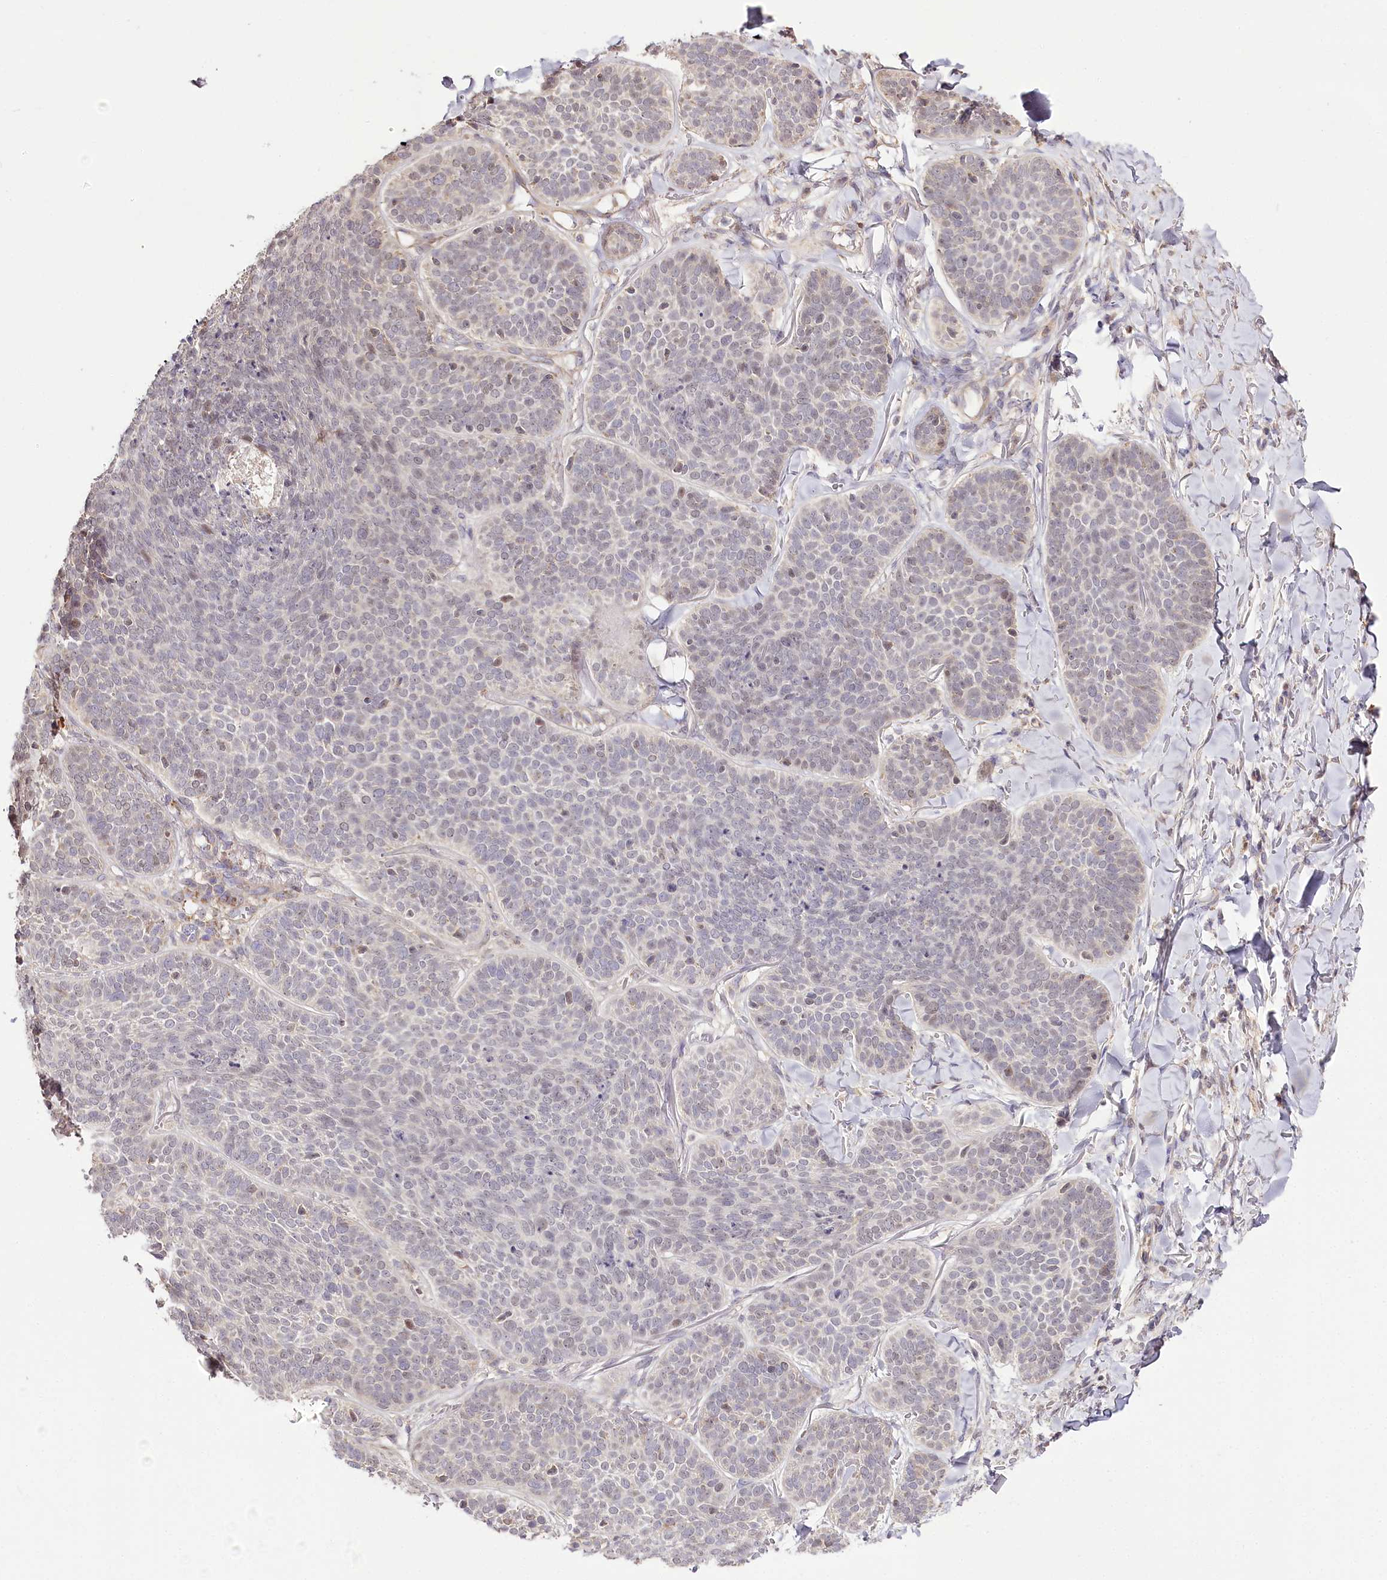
{"staining": {"intensity": "negative", "quantity": "none", "location": "none"}, "tissue": "skin cancer", "cell_type": "Tumor cells", "image_type": "cancer", "snomed": [{"axis": "morphology", "description": "Basal cell carcinoma"}, {"axis": "topography", "description": "Skin"}], "caption": "DAB (3,3'-diaminobenzidine) immunohistochemical staining of human skin basal cell carcinoma shows no significant positivity in tumor cells.", "gene": "ZNF226", "patient": {"sex": "male", "age": 85}}